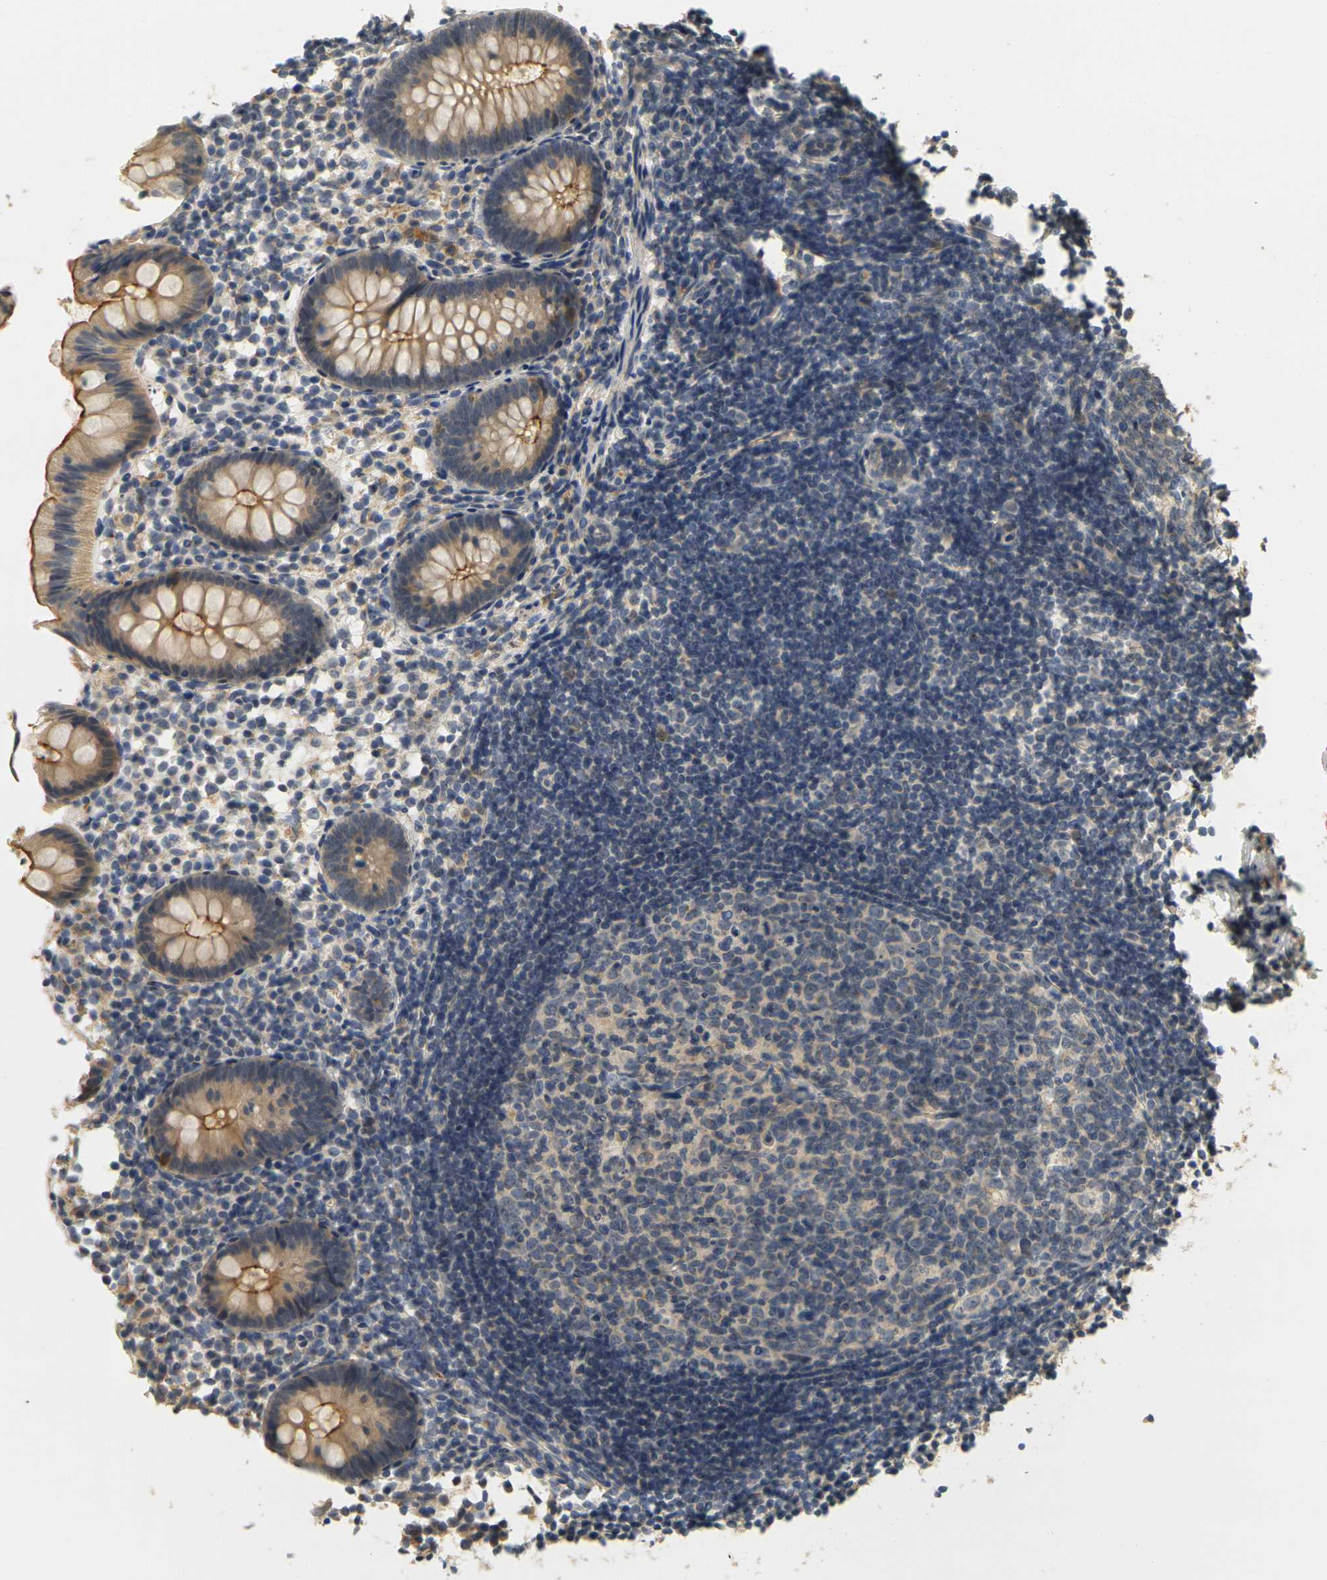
{"staining": {"intensity": "moderate", "quantity": ">75%", "location": "cytoplasmic/membranous"}, "tissue": "appendix", "cell_type": "Glandular cells", "image_type": "normal", "snomed": [{"axis": "morphology", "description": "Normal tissue, NOS"}, {"axis": "topography", "description": "Appendix"}], "caption": "A brown stain highlights moderate cytoplasmic/membranous expression of a protein in glandular cells of unremarkable human appendix. The staining is performed using DAB brown chromogen to label protein expression. The nuclei are counter-stained blue using hematoxylin.", "gene": "GDAP1", "patient": {"sex": "female", "age": 20}}